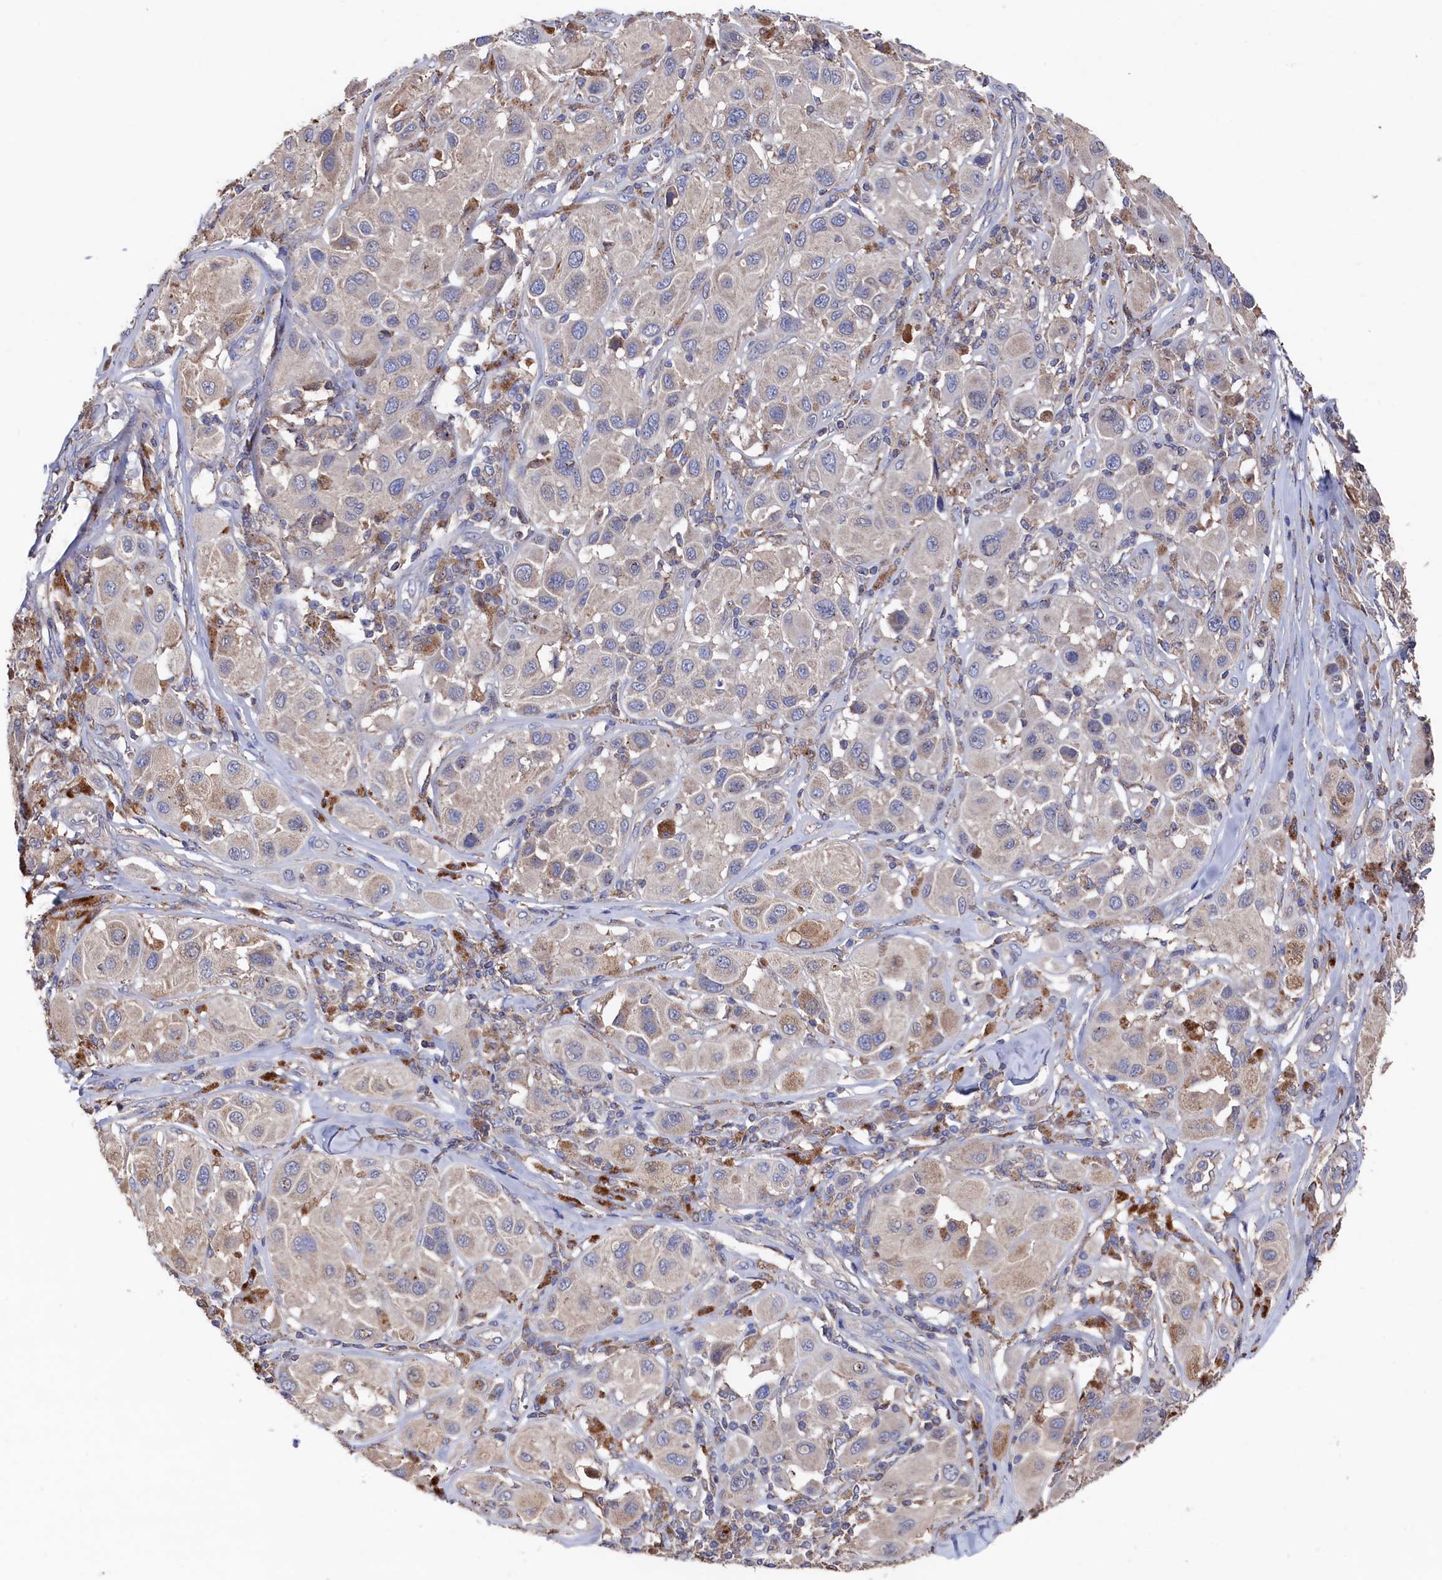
{"staining": {"intensity": "weak", "quantity": "<25%", "location": "cytoplasmic/membranous"}, "tissue": "melanoma", "cell_type": "Tumor cells", "image_type": "cancer", "snomed": [{"axis": "morphology", "description": "Malignant melanoma, Metastatic site"}, {"axis": "topography", "description": "Skin"}], "caption": "Tumor cells show no significant positivity in melanoma.", "gene": "TK2", "patient": {"sex": "male", "age": 41}}